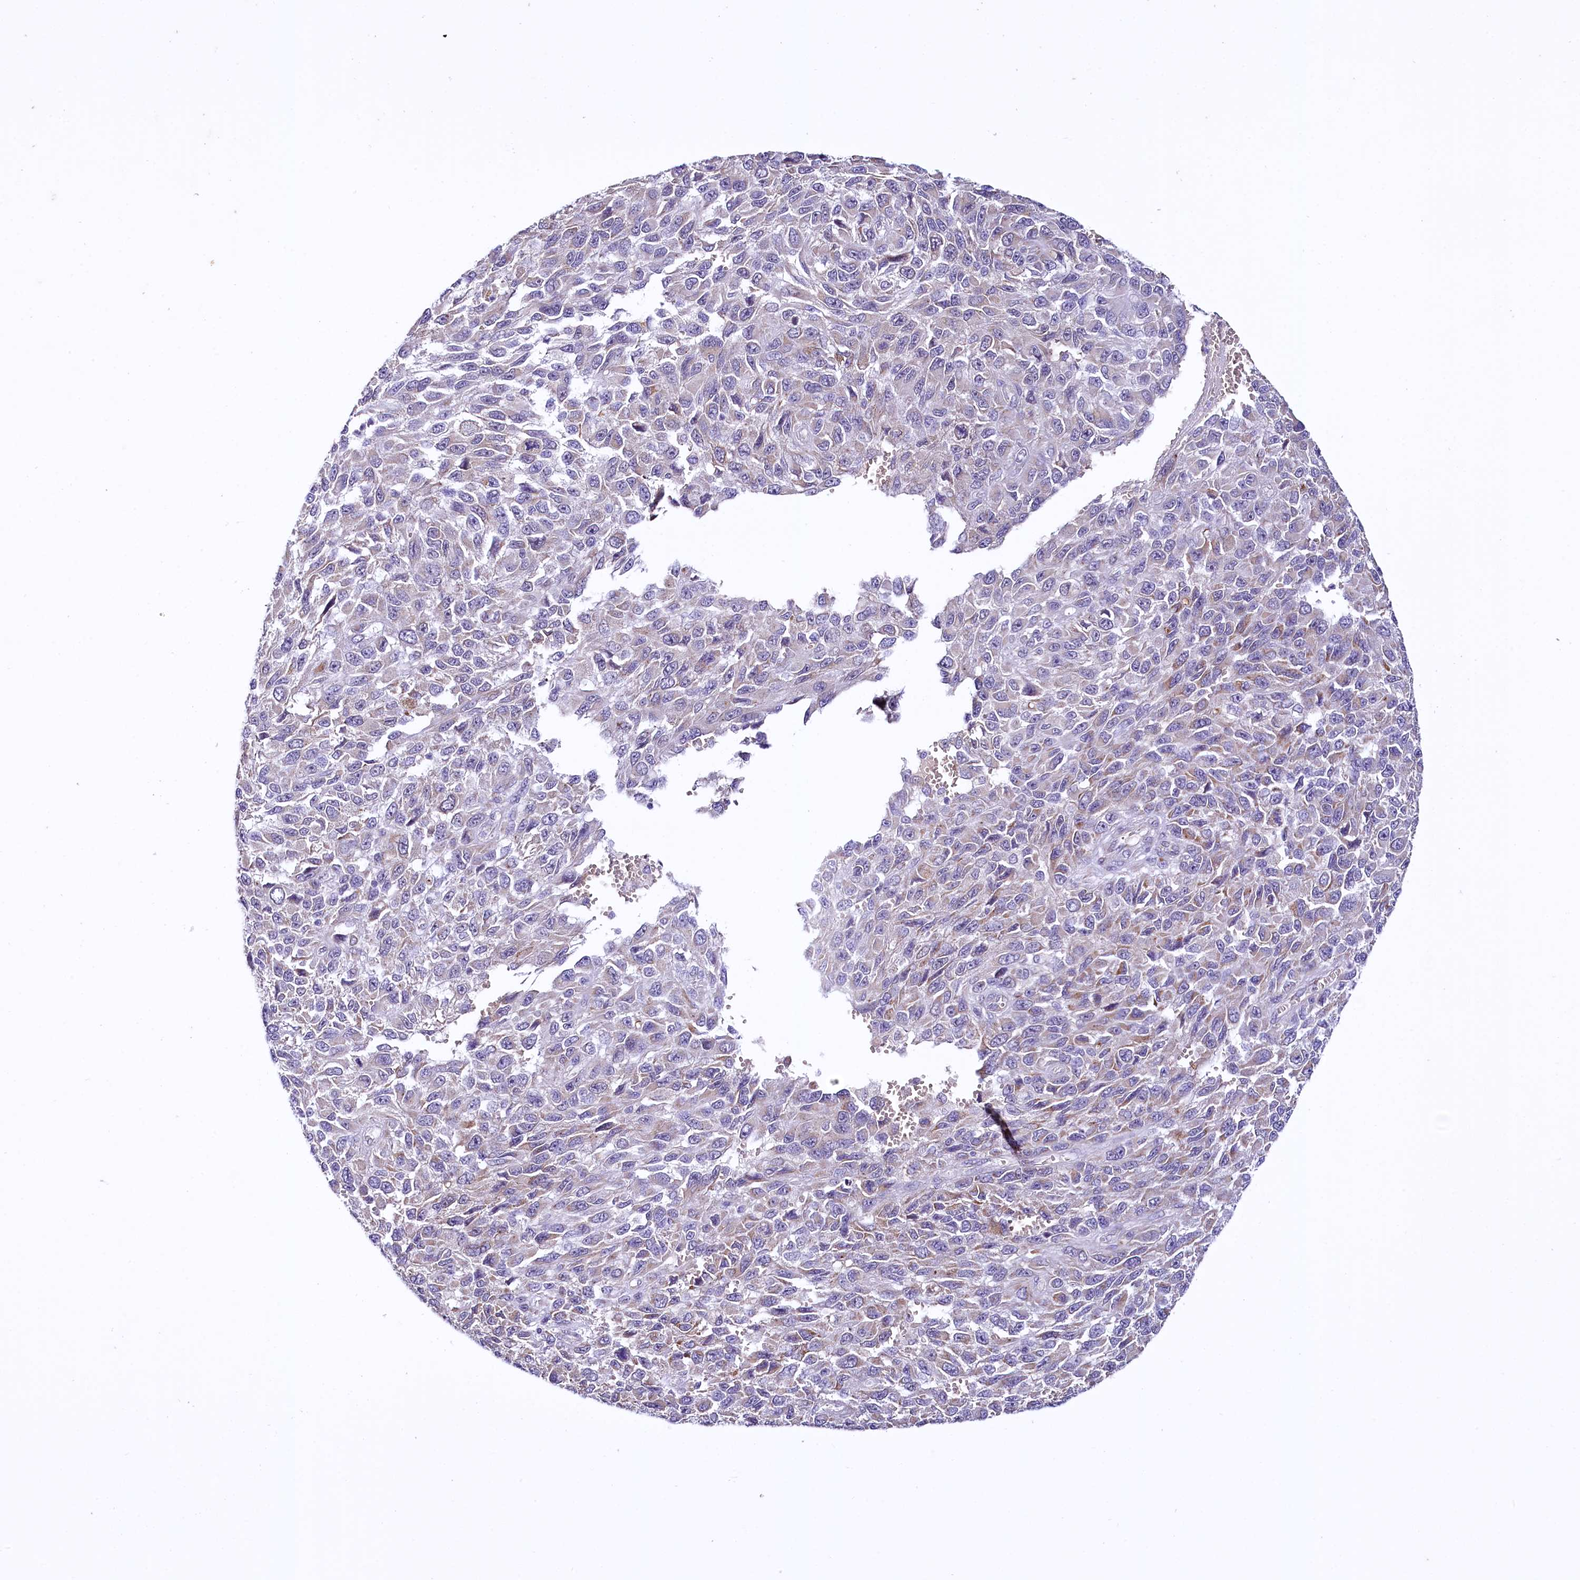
{"staining": {"intensity": "weak", "quantity": "25%-75%", "location": "cytoplasmic/membranous"}, "tissue": "melanoma", "cell_type": "Tumor cells", "image_type": "cancer", "snomed": [{"axis": "morphology", "description": "Normal tissue, NOS"}, {"axis": "morphology", "description": "Malignant melanoma, NOS"}, {"axis": "topography", "description": "Skin"}], "caption": "IHC photomicrograph of neoplastic tissue: human malignant melanoma stained using IHC exhibits low levels of weak protein expression localized specifically in the cytoplasmic/membranous of tumor cells, appearing as a cytoplasmic/membranous brown color.", "gene": "CEP295", "patient": {"sex": "female", "age": 96}}